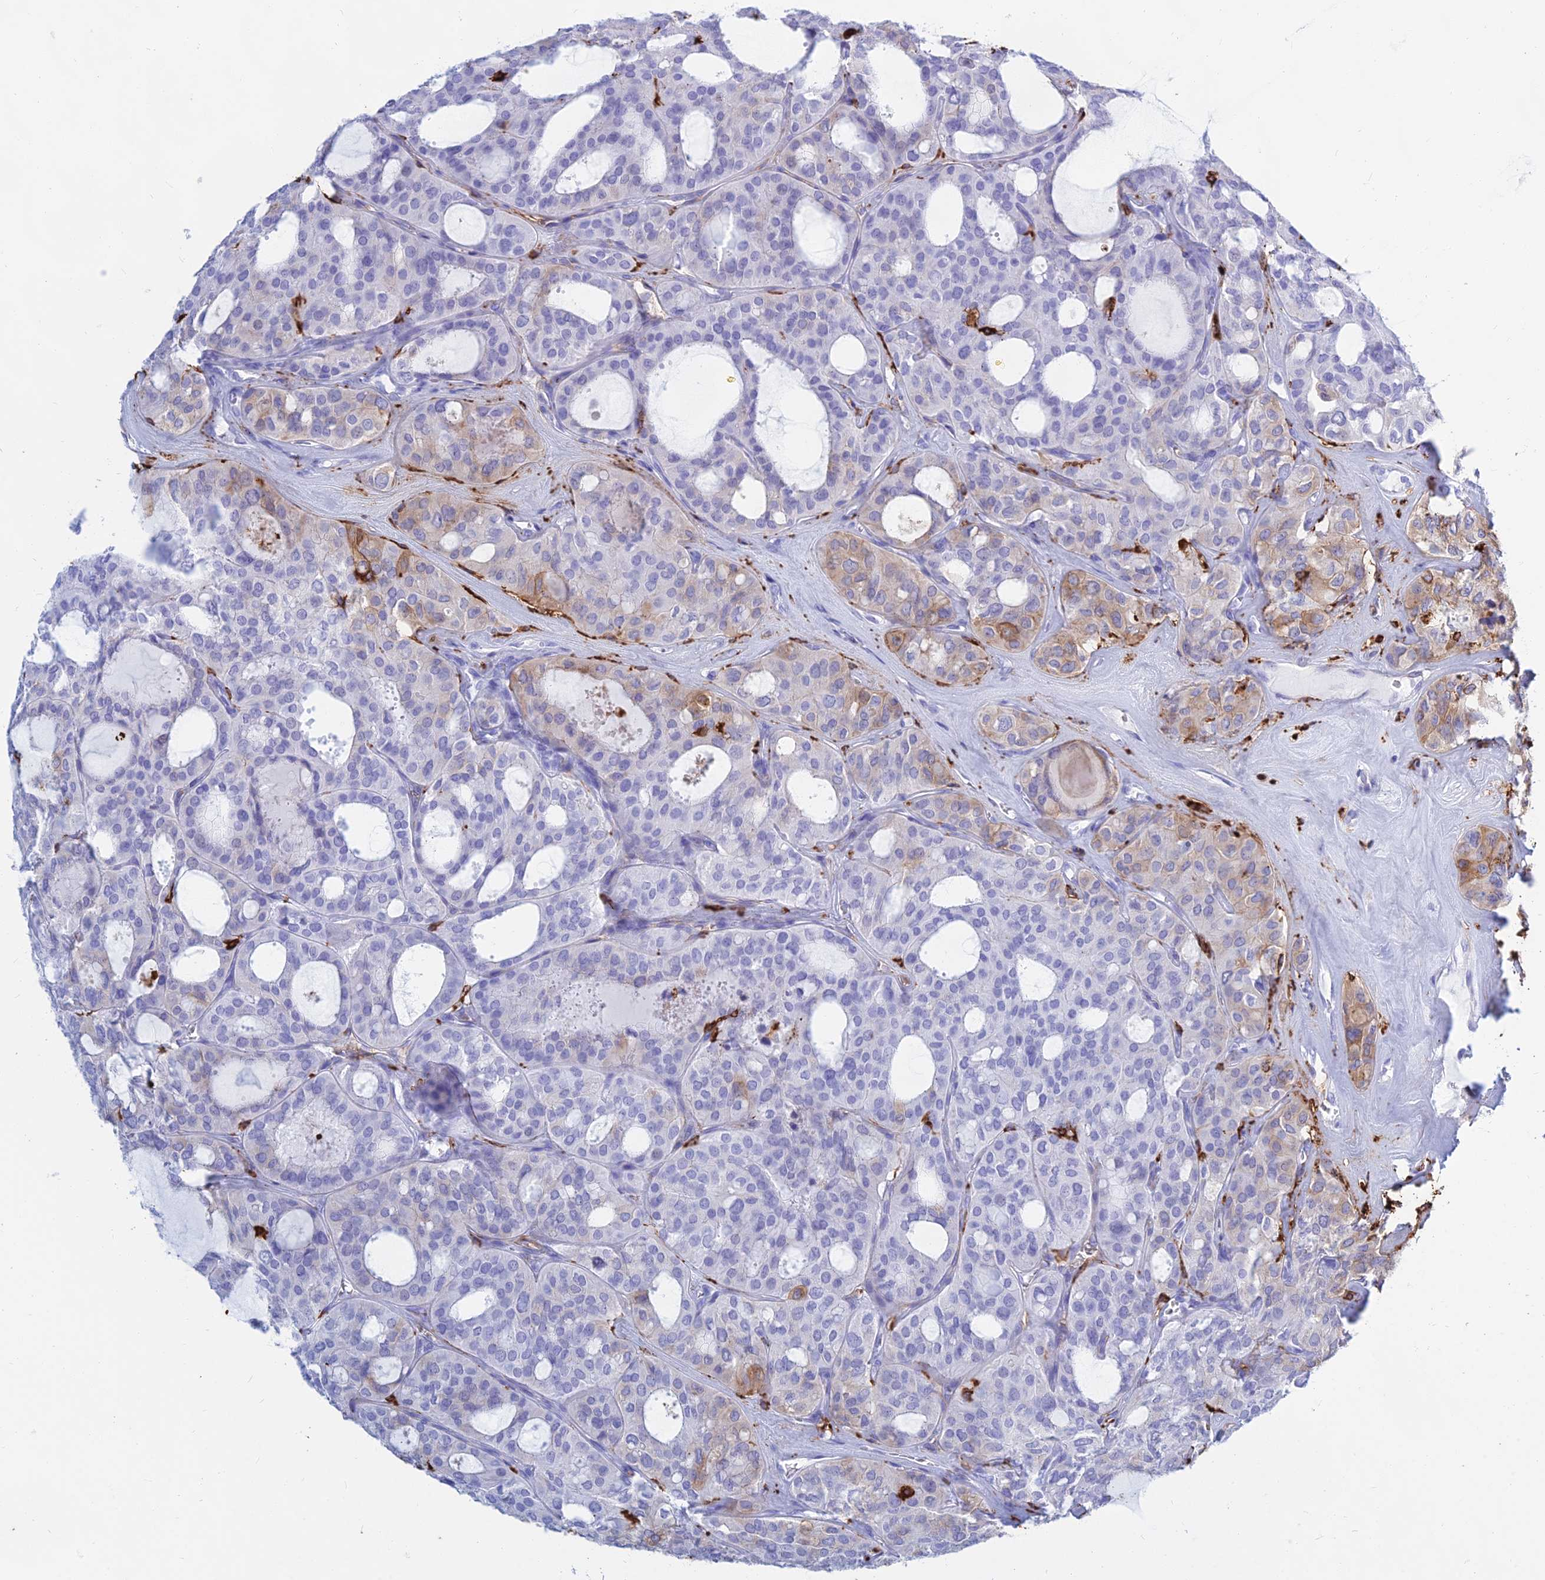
{"staining": {"intensity": "weak", "quantity": "<25%", "location": "cytoplasmic/membranous"}, "tissue": "thyroid cancer", "cell_type": "Tumor cells", "image_type": "cancer", "snomed": [{"axis": "morphology", "description": "Follicular adenoma carcinoma, NOS"}, {"axis": "topography", "description": "Thyroid gland"}], "caption": "Image shows no significant protein staining in tumor cells of thyroid cancer (follicular adenoma carcinoma). (IHC, brightfield microscopy, high magnification).", "gene": "HLA-DRB1", "patient": {"sex": "male", "age": 75}}